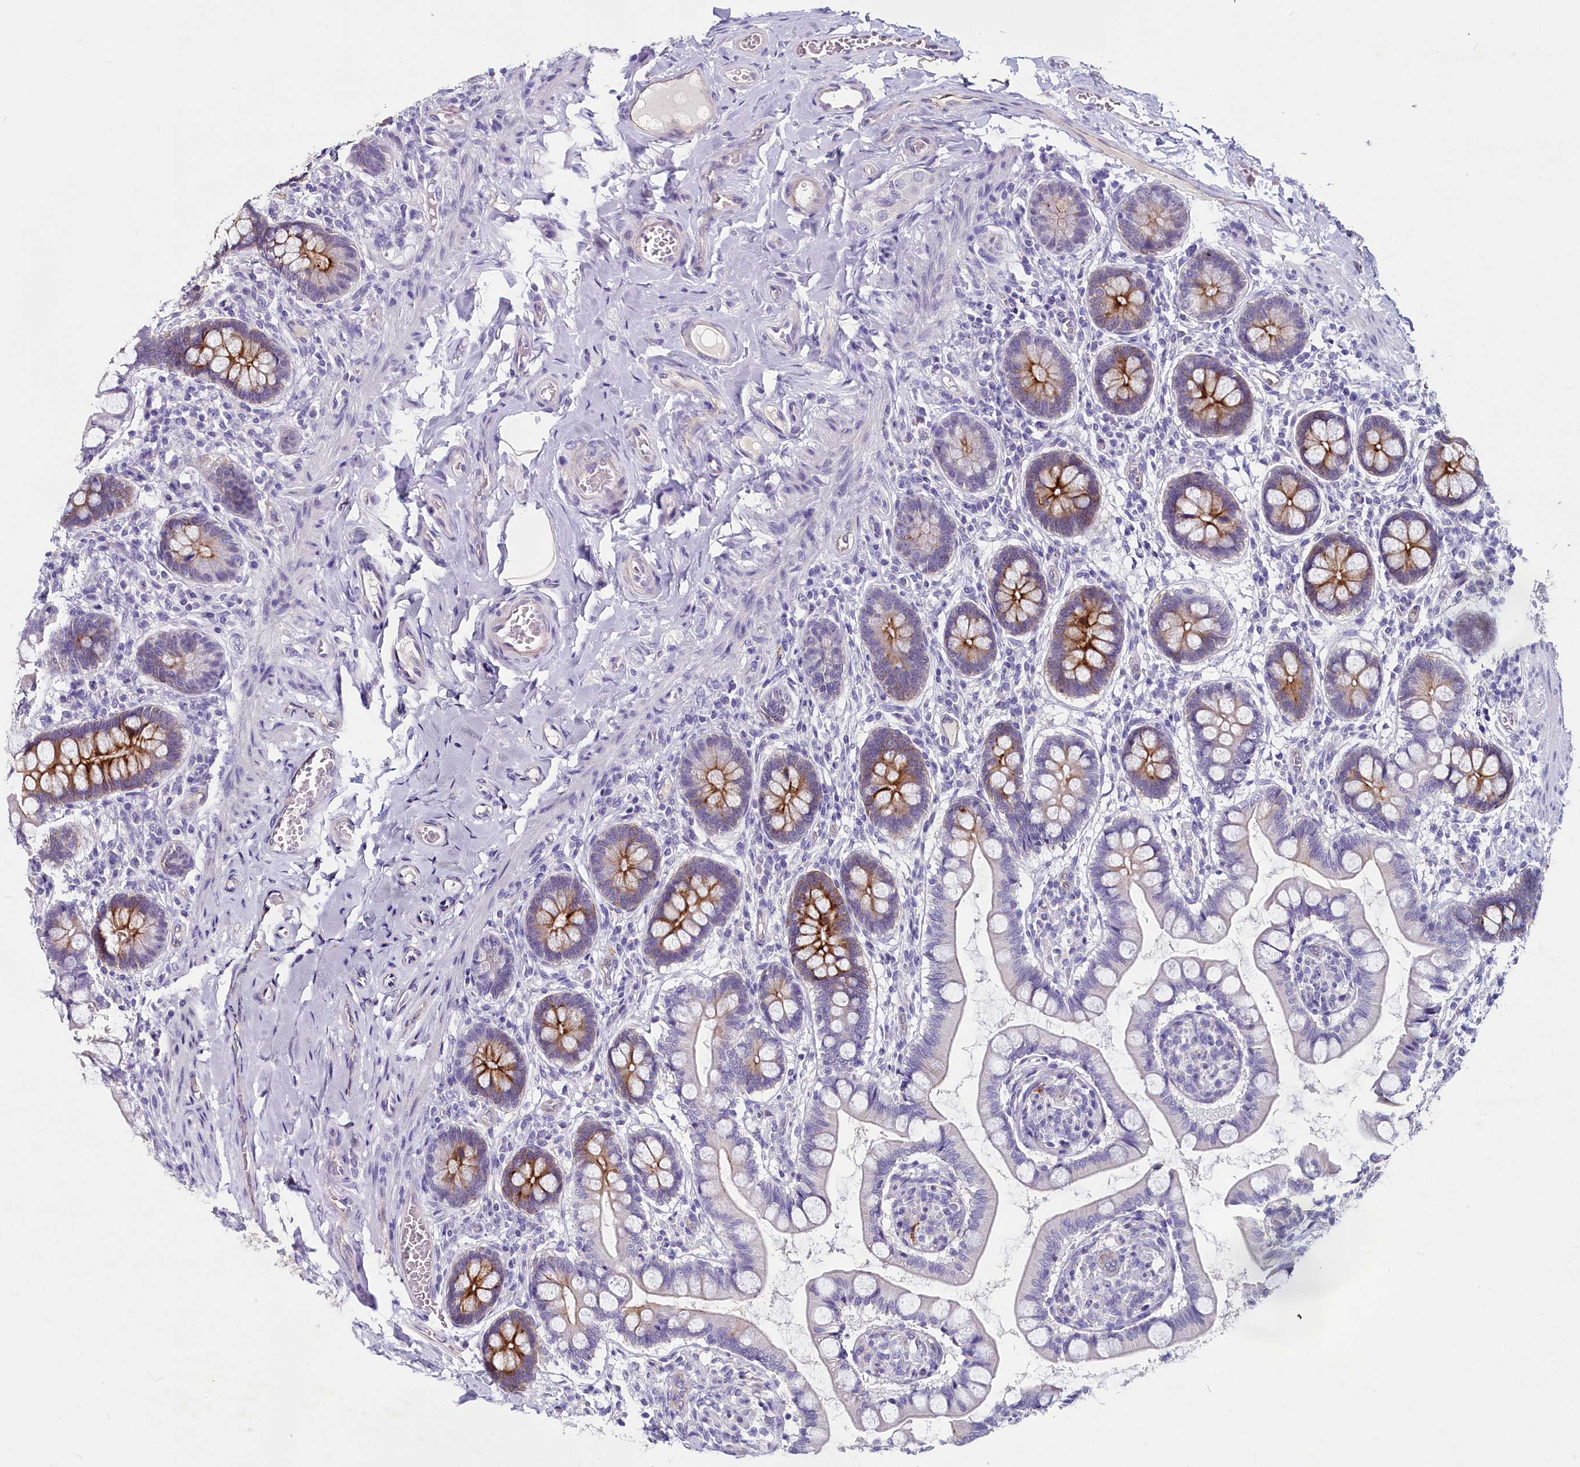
{"staining": {"intensity": "strong", "quantity": "25%-75%", "location": "cytoplasmic/membranous"}, "tissue": "small intestine", "cell_type": "Glandular cells", "image_type": "normal", "snomed": [{"axis": "morphology", "description": "Normal tissue, NOS"}, {"axis": "topography", "description": "Small intestine"}], "caption": "This micrograph reveals unremarkable small intestine stained with IHC to label a protein in brown. The cytoplasmic/membranous of glandular cells show strong positivity for the protein. Nuclei are counter-stained blue.", "gene": "INSC", "patient": {"sex": "male", "age": 52}}